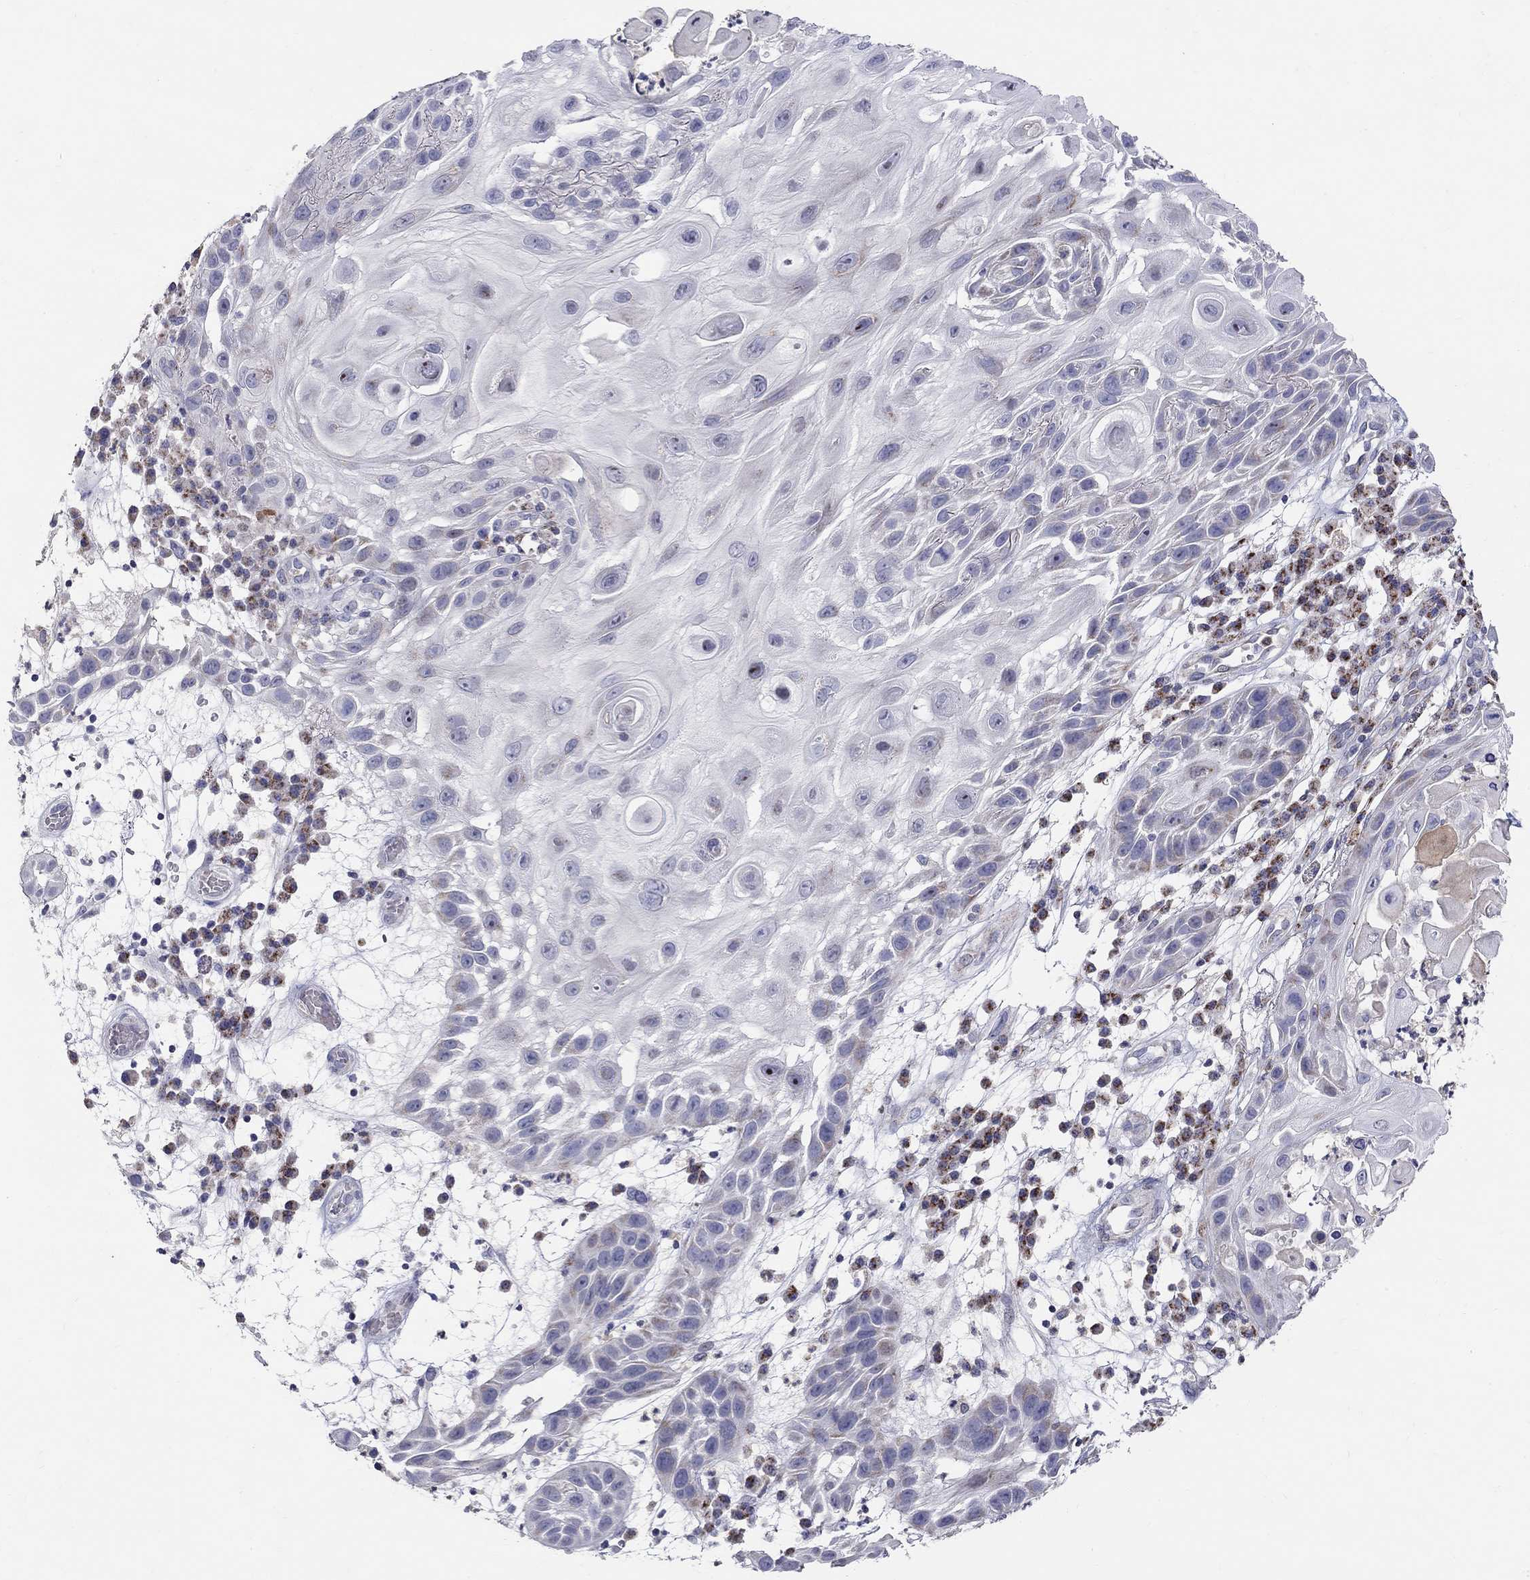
{"staining": {"intensity": "weak", "quantity": "<25%", "location": "cytoplasmic/membranous"}, "tissue": "skin cancer", "cell_type": "Tumor cells", "image_type": "cancer", "snomed": [{"axis": "morphology", "description": "Normal tissue, NOS"}, {"axis": "morphology", "description": "Squamous cell carcinoma, NOS"}, {"axis": "topography", "description": "Skin"}], "caption": "The micrograph shows no significant expression in tumor cells of squamous cell carcinoma (skin).", "gene": "HMX2", "patient": {"sex": "male", "age": 79}}